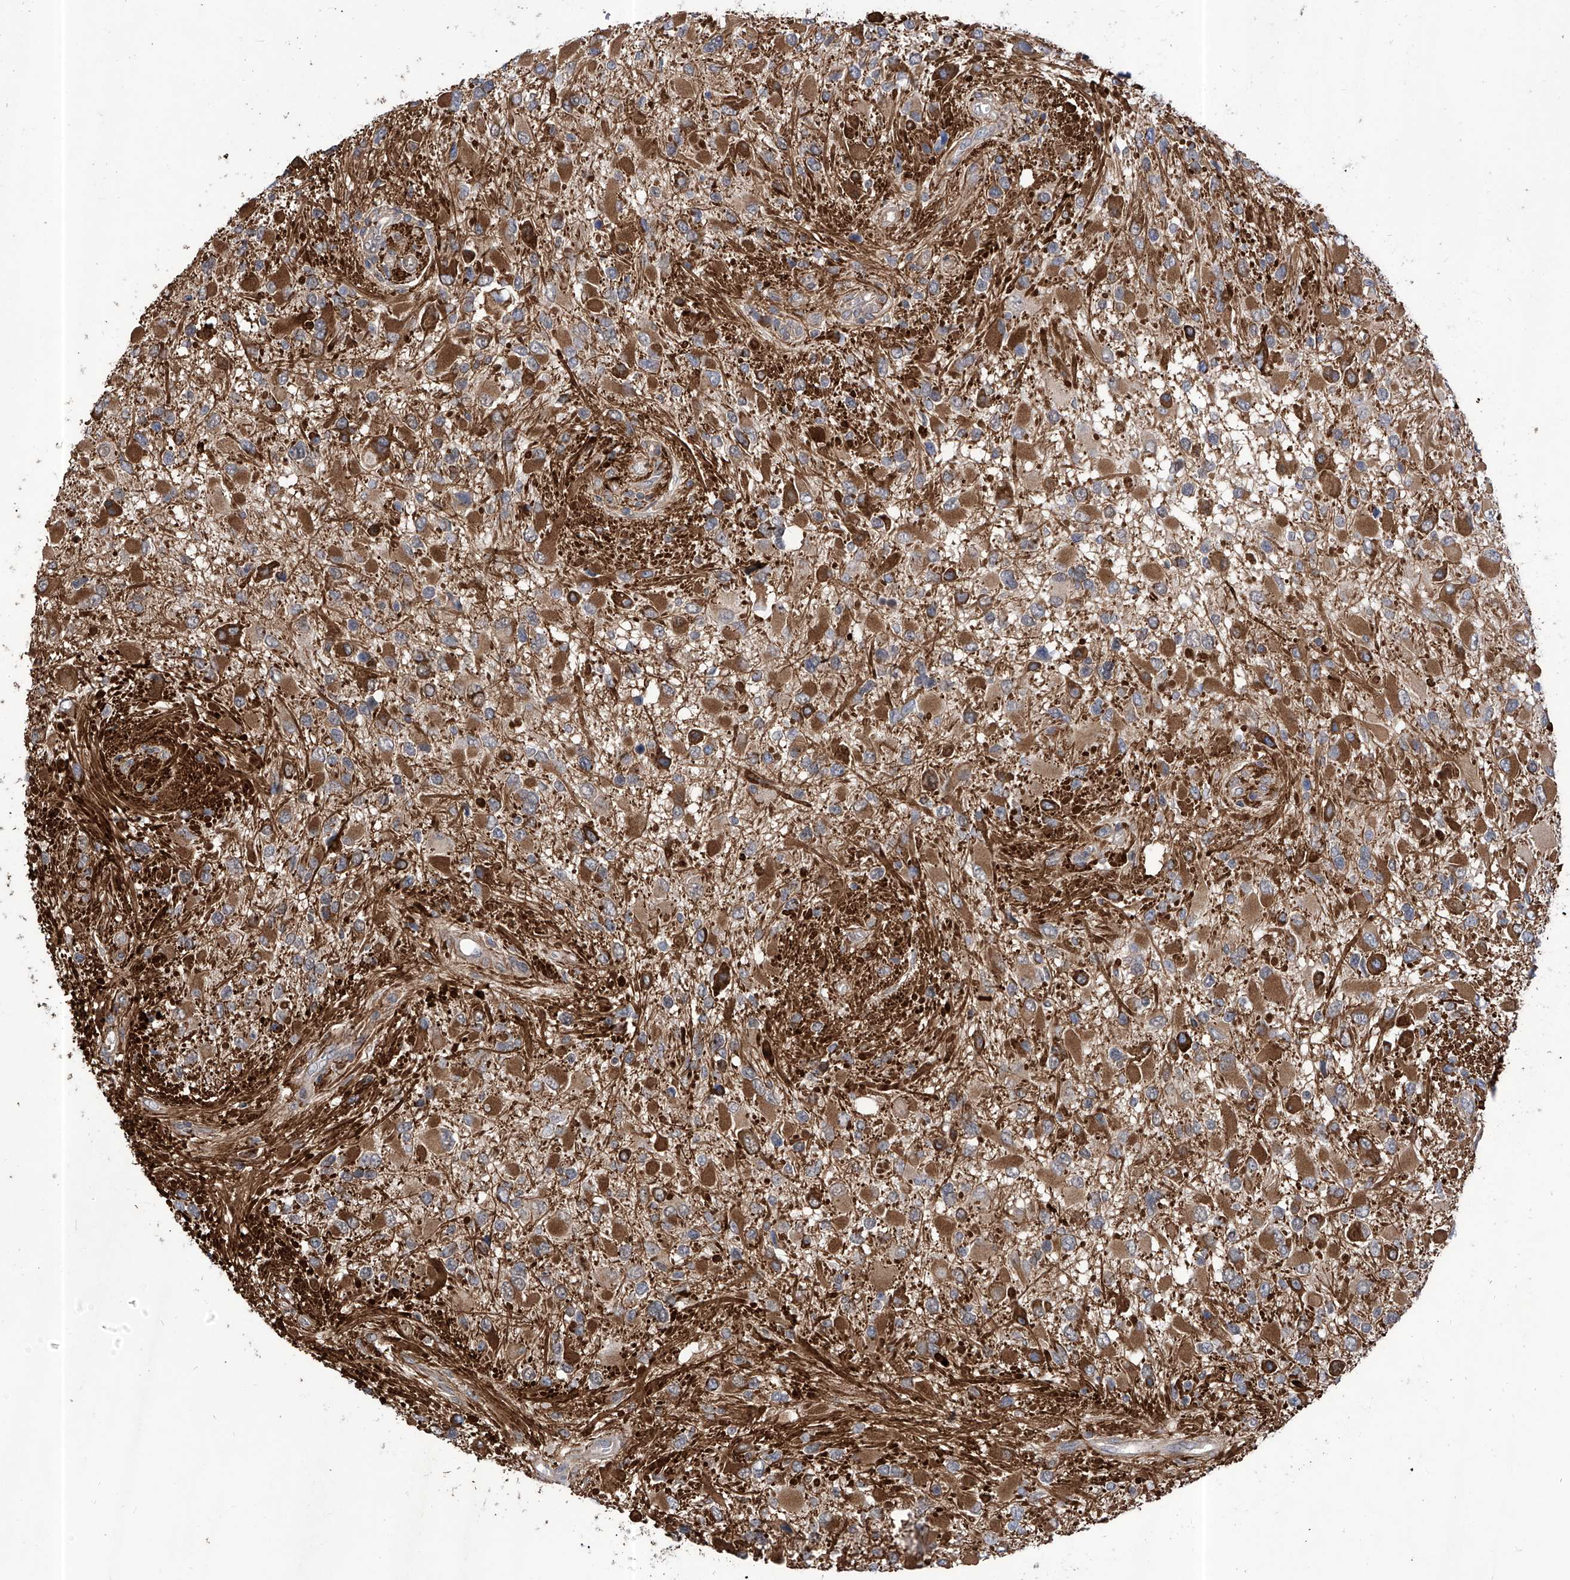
{"staining": {"intensity": "moderate", "quantity": ">75%", "location": "cytoplasmic/membranous"}, "tissue": "glioma", "cell_type": "Tumor cells", "image_type": "cancer", "snomed": [{"axis": "morphology", "description": "Glioma, malignant, High grade"}, {"axis": "topography", "description": "Brain"}], "caption": "Moderate cytoplasmic/membranous staining is present in about >75% of tumor cells in glioma.", "gene": "KIFC2", "patient": {"sex": "male", "age": 53}}